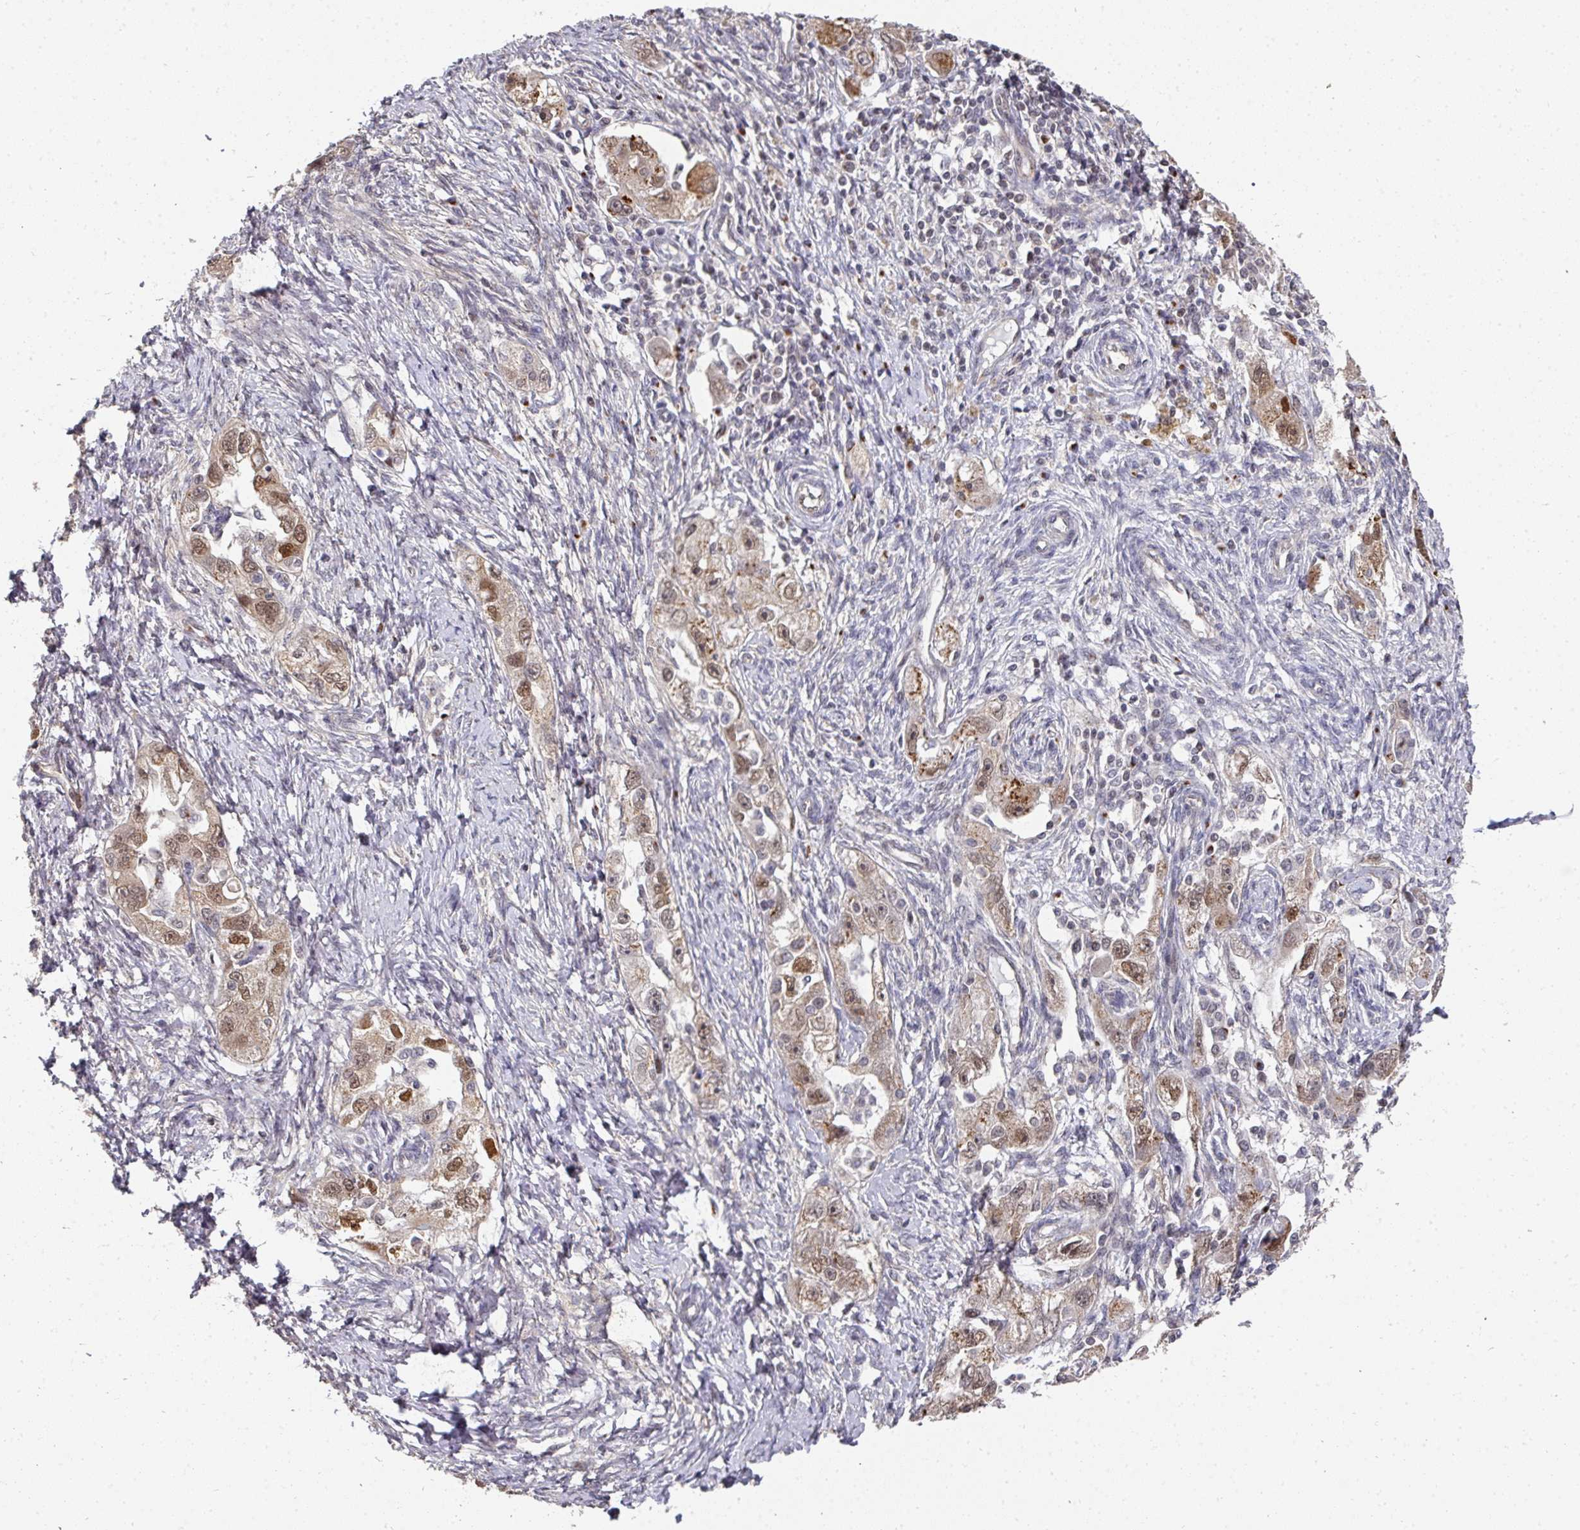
{"staining": {"intensity": "moderate", "quantity": ">75%", "location": "cytoplasmic/membranous,nuclear"}, "tissue": "ovarian cancer", "cell_type": "Tumor cells", "image_type": "cancer", "snomed": [{"axis": "morphology", "description": "Carcinoma, NOS"}, {"axis": "morphology", "description": "Cystadenocarcinoma, serous, NOS"}, {"axis": "topography", "description": "Ovary"}], "caption": "Immunohistochemical staining of ovarian cancer displays moderate cytoplasmic/membranous and nuclear protein positivity in about >75% of tumor cells. (DAB IHC, brown staining for protein, blue staining for nuclei).", "gene": "C18orf25", "patient": {"sex": "female", "age": 69}}